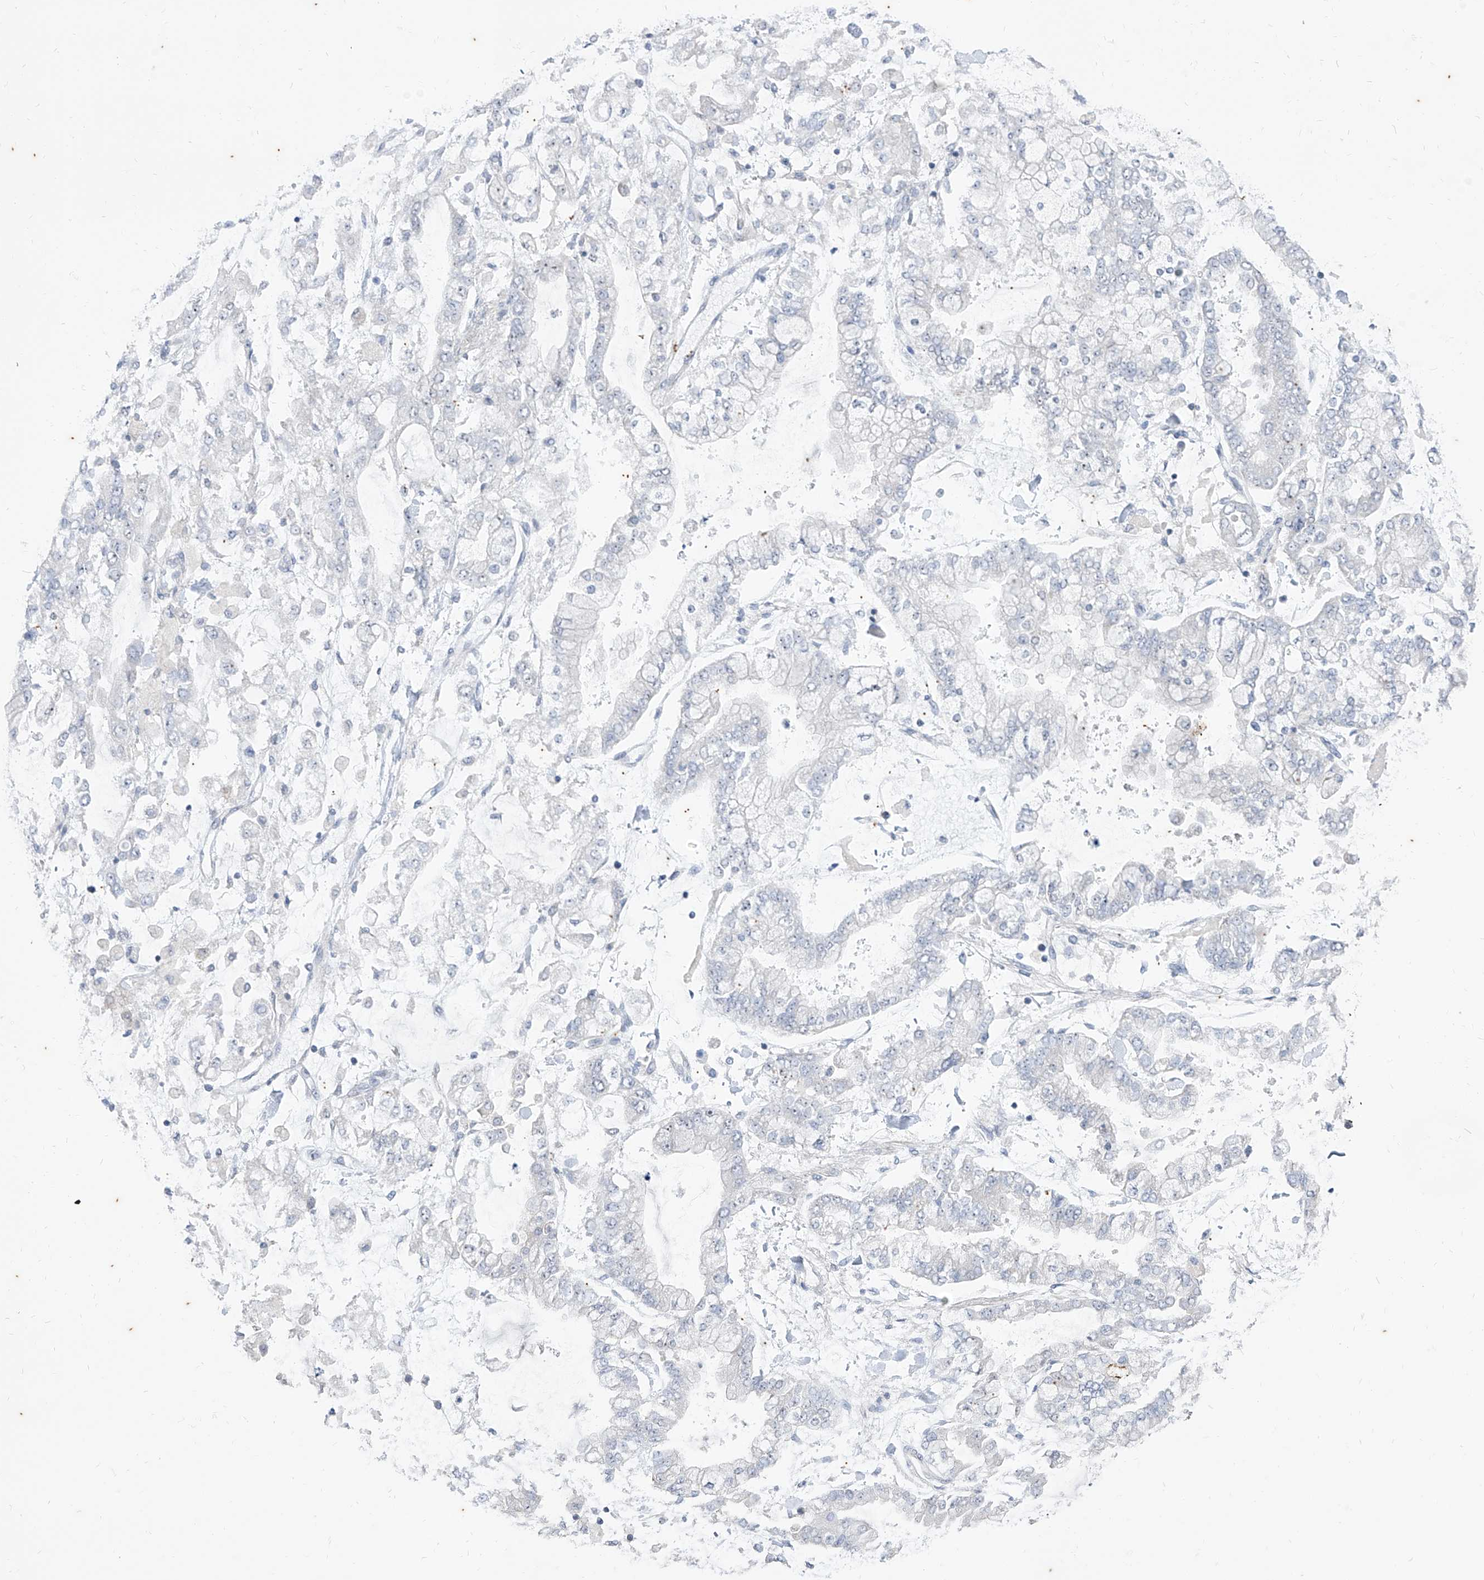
{"staining": {"intensity": "negative", "quantity": "none", "location": "none"}, "tissue": "stomach cancer", "cell_type": "Tumor cells", "image_type": "cancer", "snomed": [{"axis": "morphology", "description": "Normal tissue, NOS"}, {"axis": "morphology", "description": "Adenocarcinoma, NOS"}, {"axis": "topography", "description": "Stomach, upper"}, {"axis": "topography", "description": "Stomach"}], "caption": "The histopathology image displays no staining of tumor cells in adenocarcinoma (stomach).", "gene": "PHF20L1", "patient": {"sex": "male", "age": 76}}